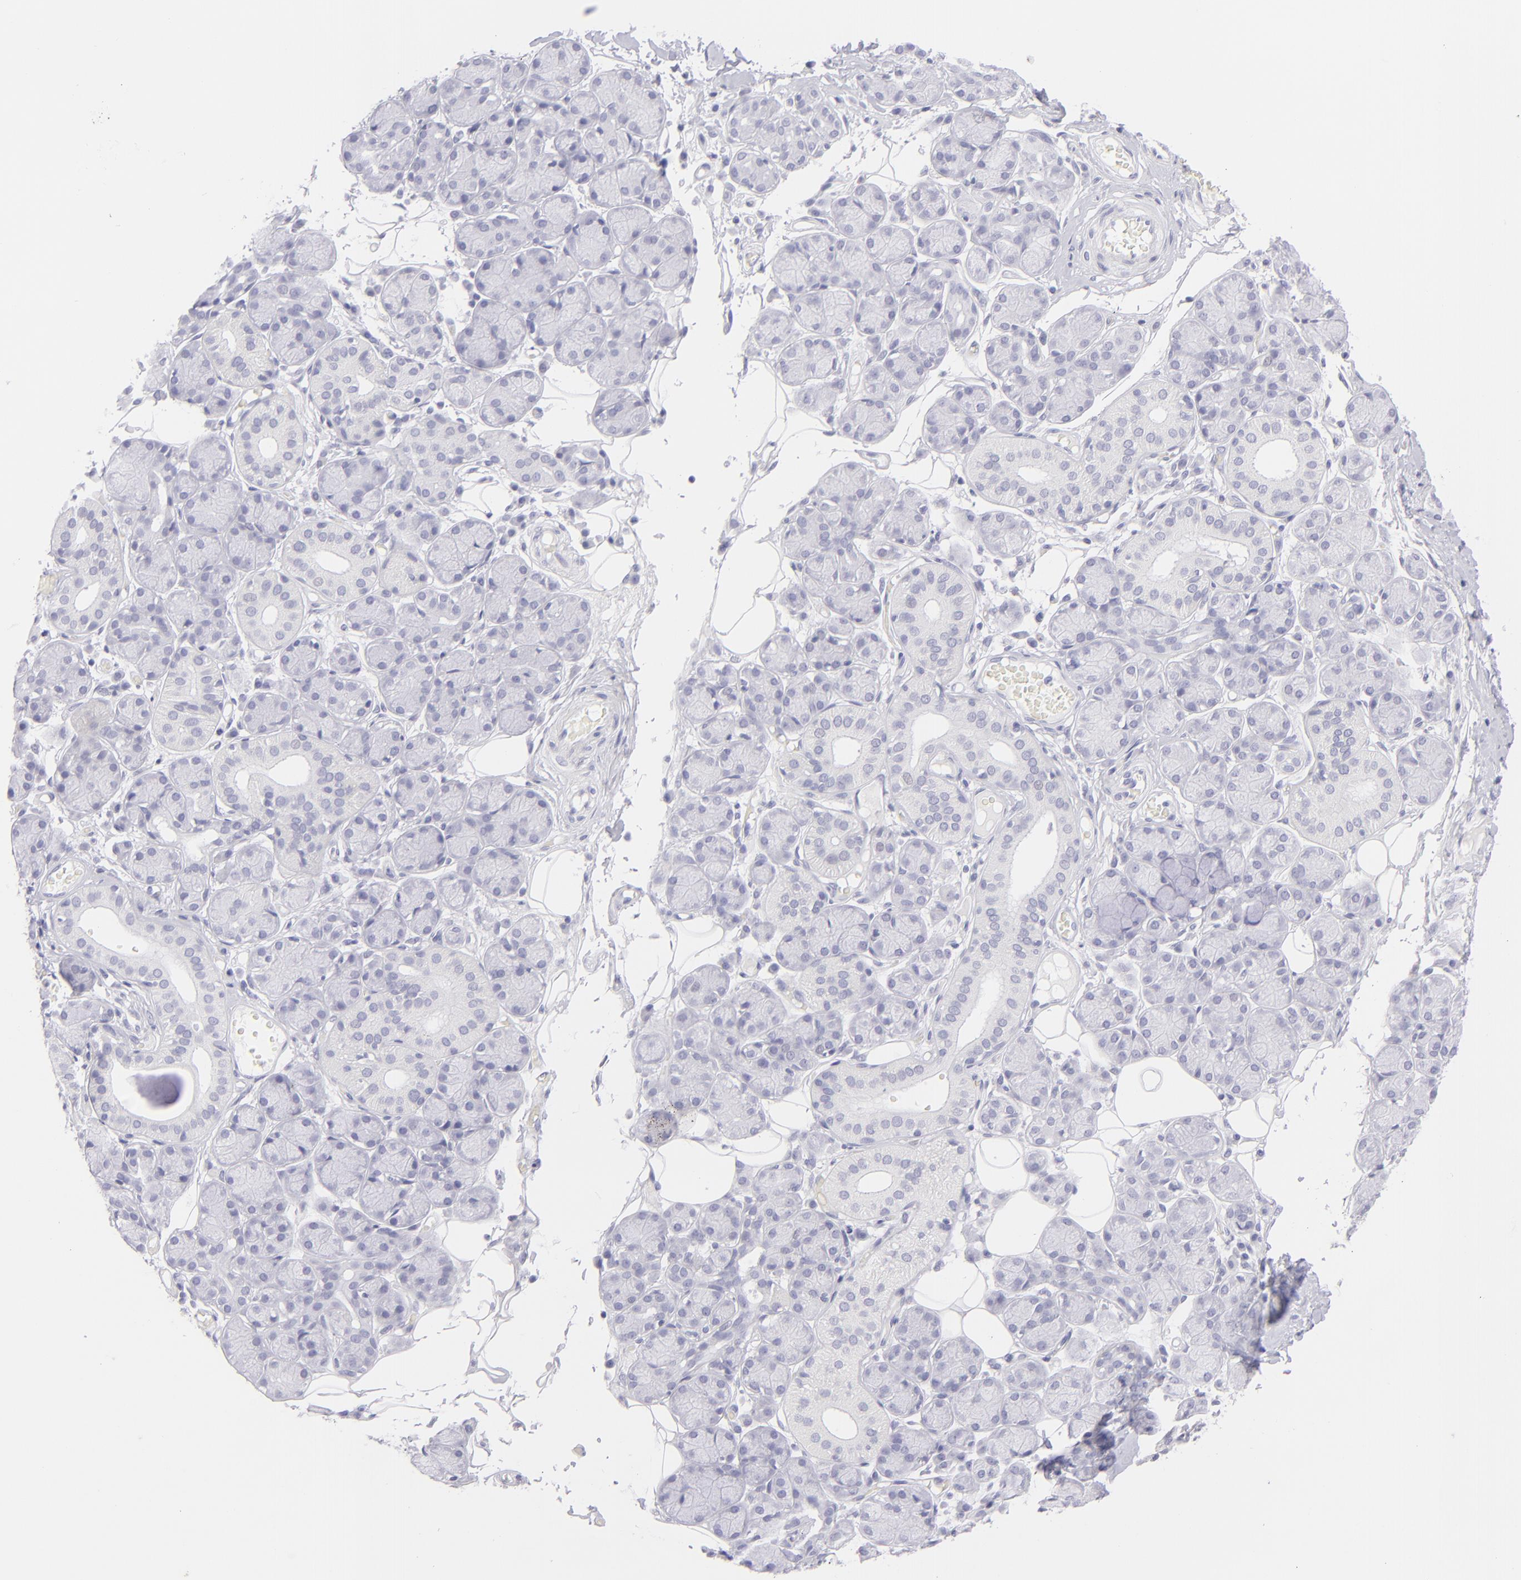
{"staining": {"intensity": "negative", "quantity": "none", "location": "none"}, "tissue": "salivary gland", "cell_type": "Glandular cells", "image_type": "normal", "snomed": [{"axis": "morphology", "description": "Normal tissue, NOS"}, {"axis": "topography", "description": "Salivary gland"}], "caption": "DAB immunohistochemical staining of unremarkable human salivary gland demonstrates no significant staining in glandular cells.", "gene": "FCER2", "patient": {"sex": "male", "age": 54}}